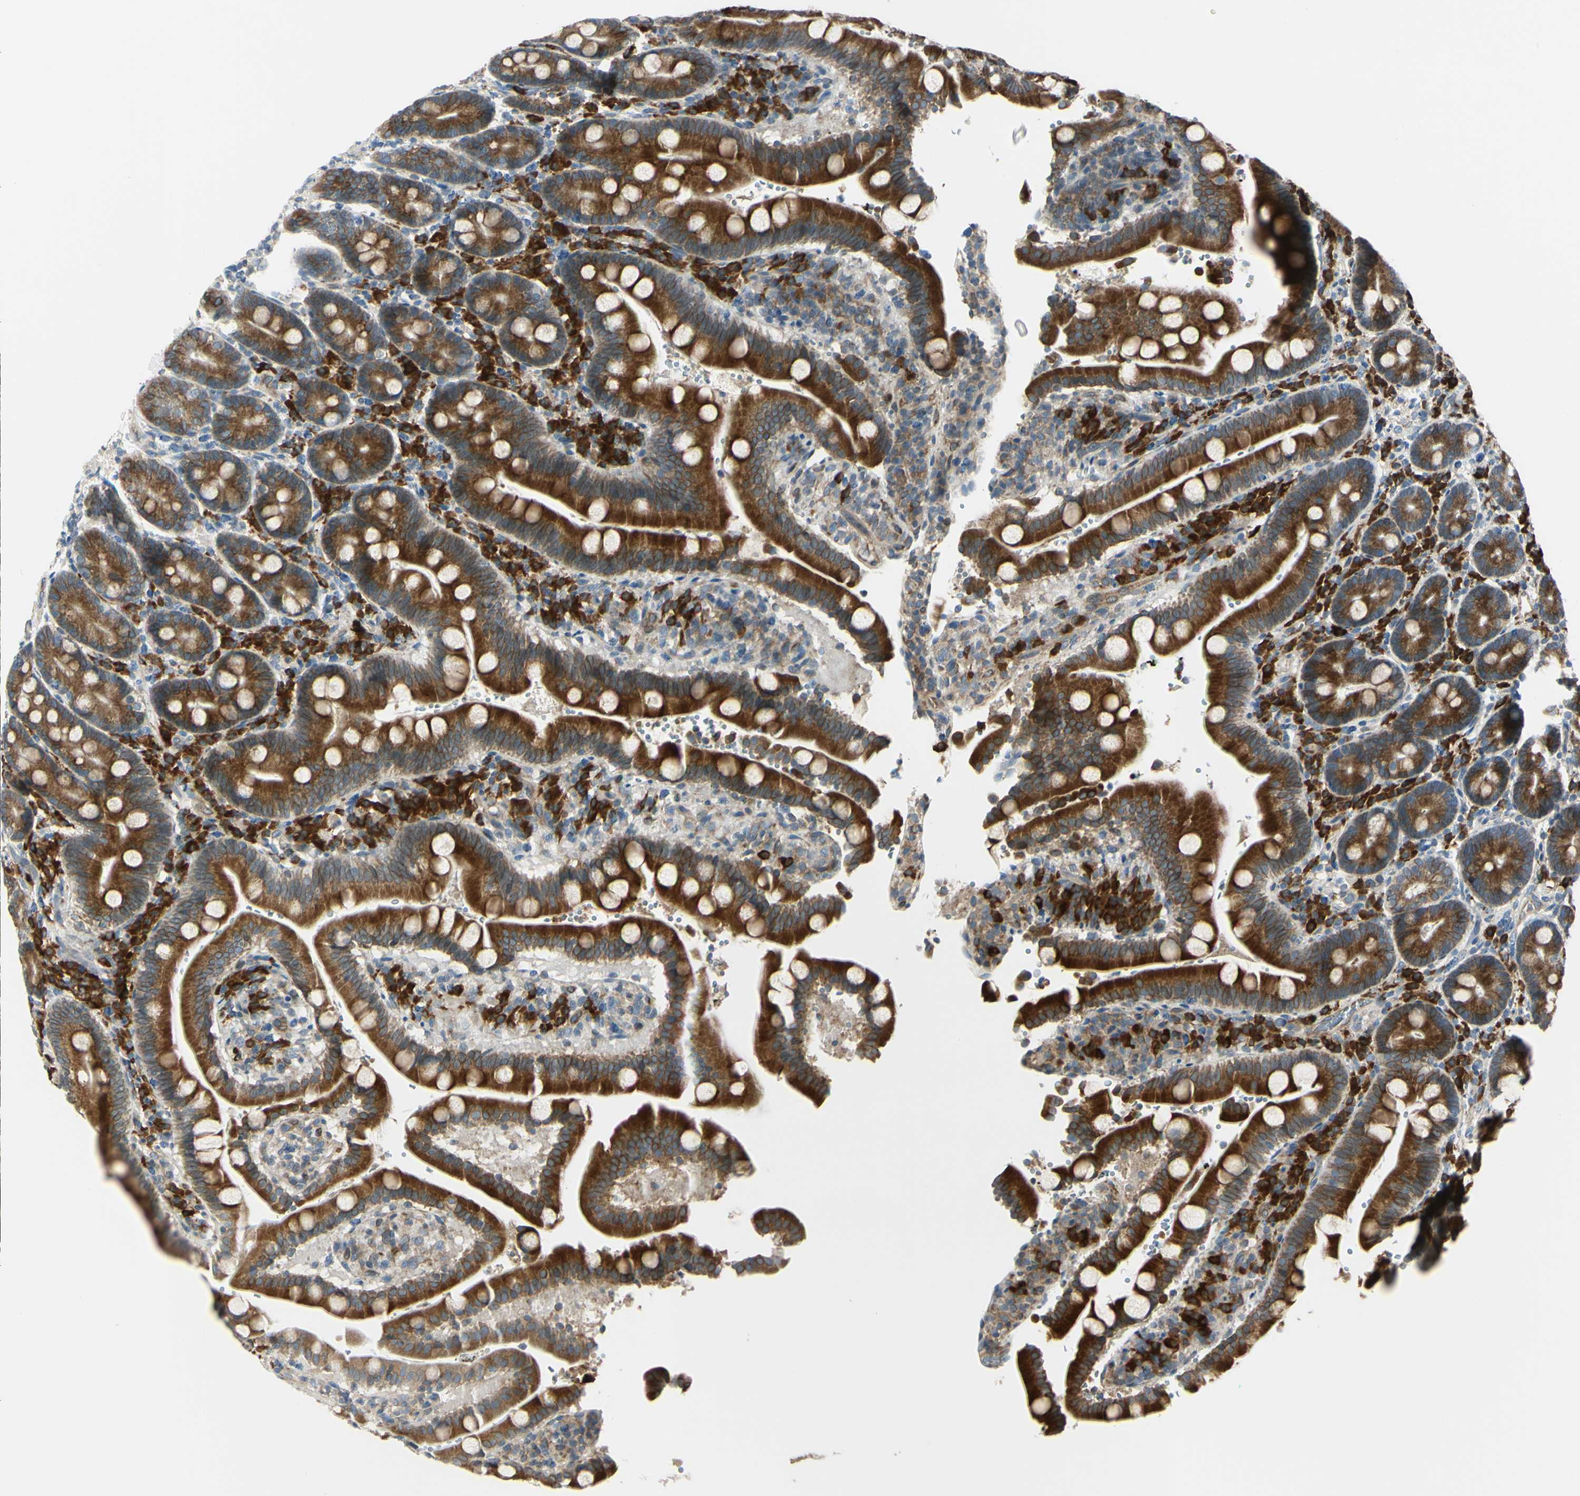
{"staining": {"intensity": "strong", "quantity": ">75%", "location": "cytoplasmic/membranous"}, "tissue": "duodenum", "cell_type": "Glandular cells", "image_type": "normal", "snomed": [{"axis": "morphology", "description": "Normal tissue, NOS"}, {"axis": "topography", "description": "Small intestine, NOS"}], "caption": "This histopathology image displays normal duodenum stained with immunohistochemistry (IHC) to label a protein in brown. The cytoplasmic/membranous of glandular cells show strong positivity for the protein. Nuclei are counter-stained blue.", "gene": "SELENOS", "patient": {"sex": "female", "age": 71}}